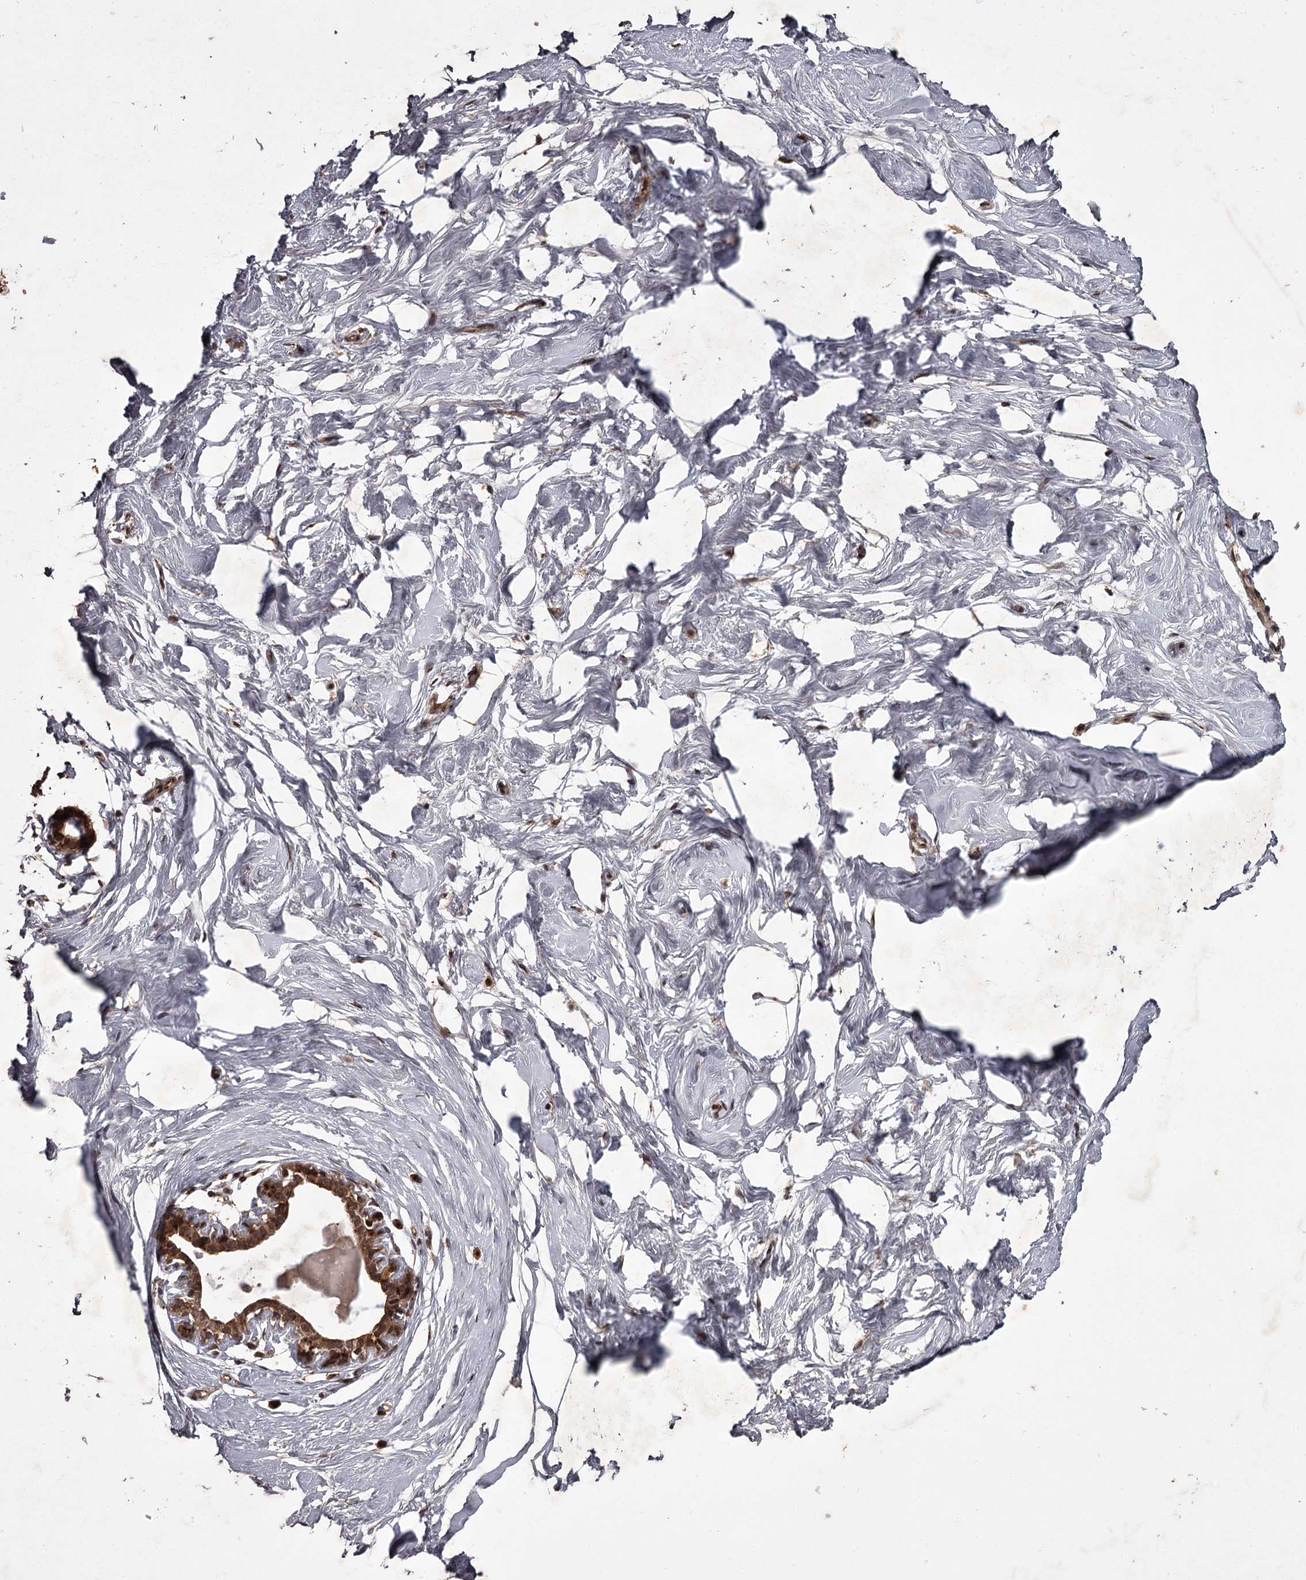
{"staining": {"intensity": "negative", "quantity": "none", "location": "none"}, "tissue": "breast", "cell_type": "Adipocytes", "image_type": "normal", "snomed": [{"axis": "morphology", "description": "Normal tissue, NOS"}, {"axis": "morphology", "description": "Adenoma, NOS"}, {"axis": "topography", "description": "Breast"}], "caption": "Human breast stained for a protein using immunohistochemistry (IHC) shows no staining in adipocytes.", "gene": "TBC1D23", "patient": {"sex": "female", "age": 23}}